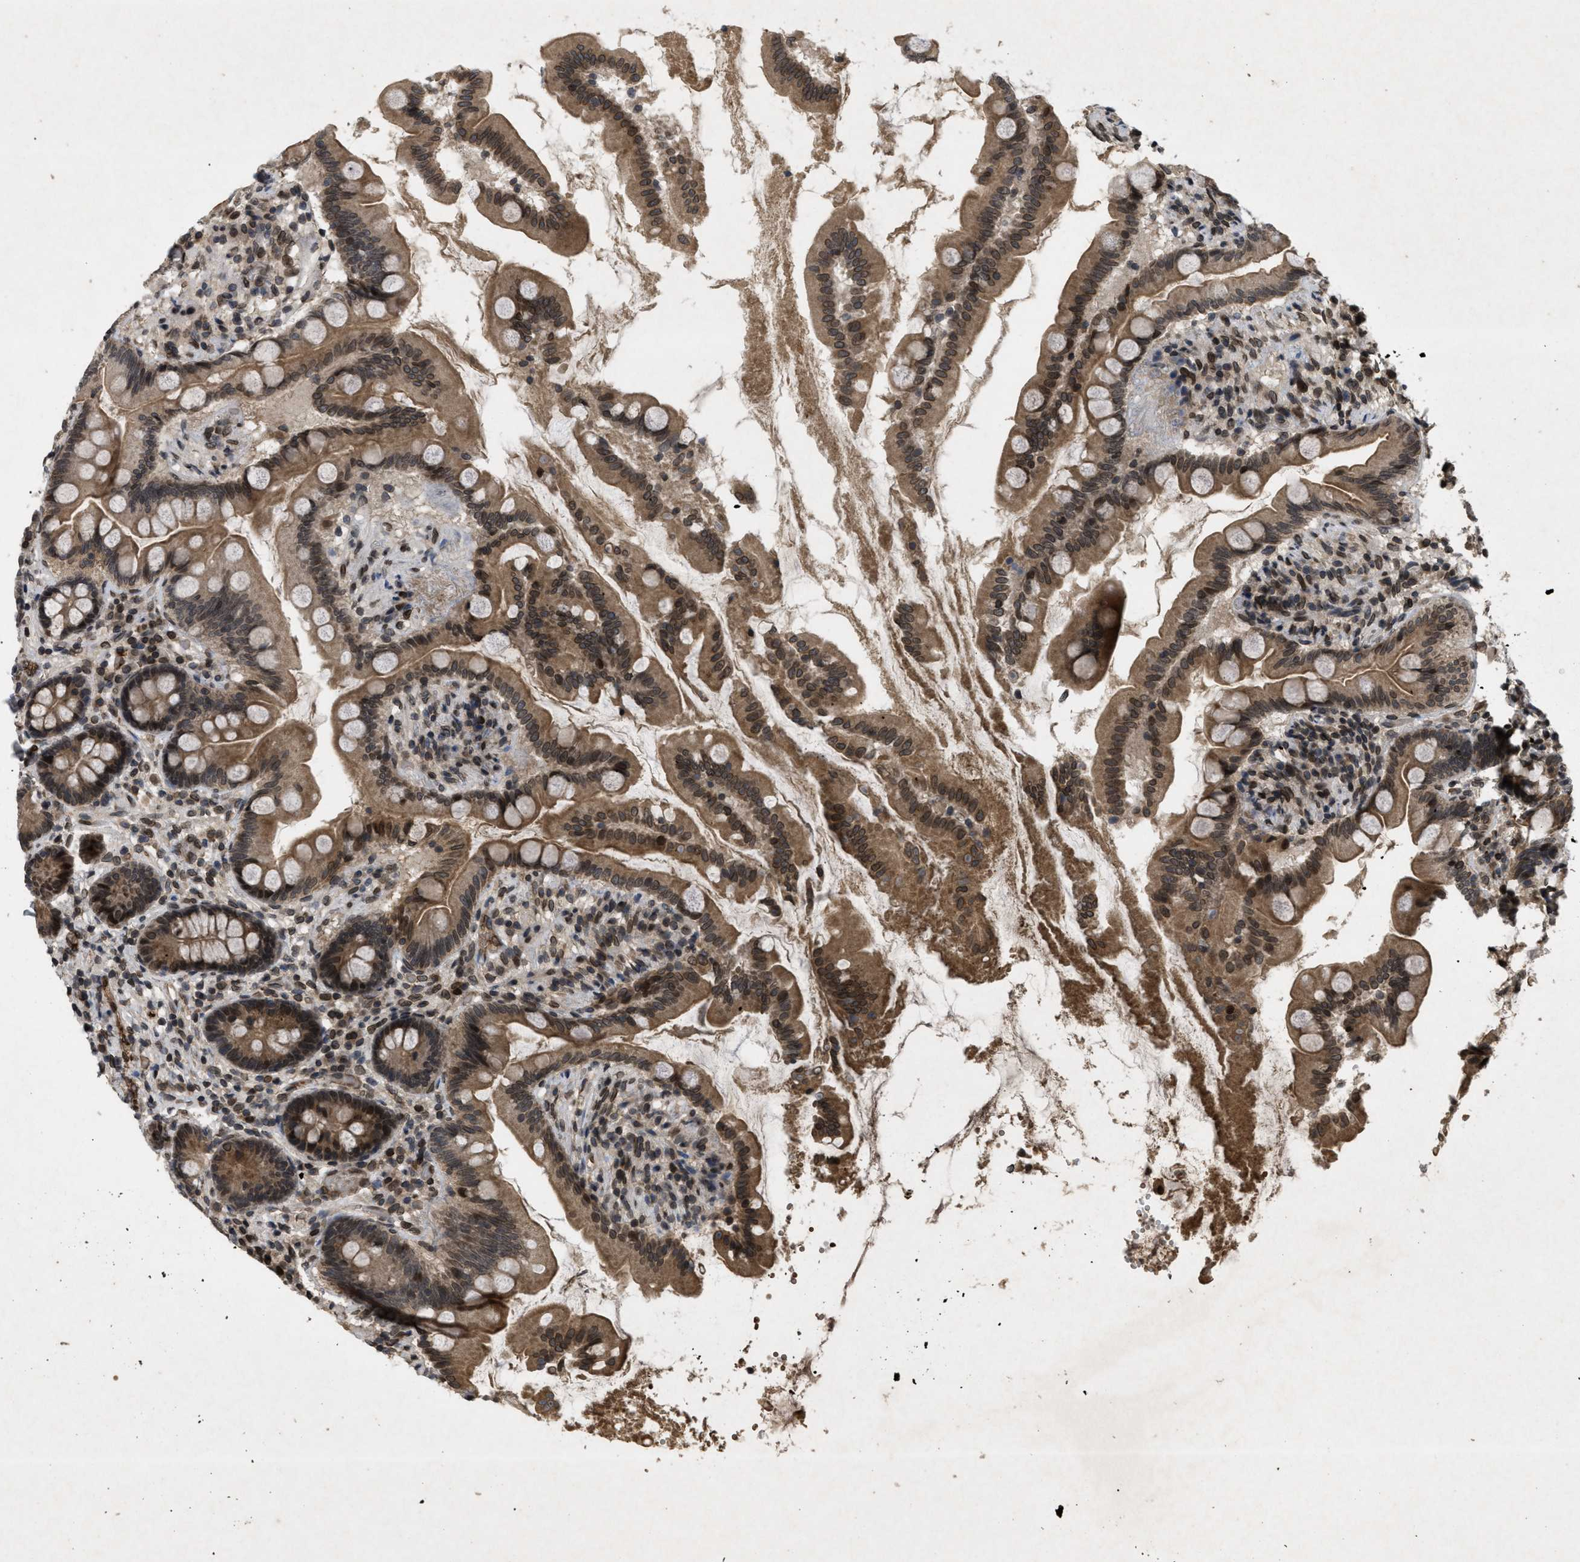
{"staining": {"intensity": "strong", "quantity": ">75%", "location": "cytoplasmic/membranous,nuclear"}, "tissue": "small intestine", "cell_type": "Glandular cells", "image_type": "normal", "snomed": [{"axis": "morphology", "description": "Normal tissue, NOS"}, {"axis": "topography", "description": "Small intestine"}], "caption": "This micrograph shows normal small intestine stained with immunohistochemistry to label a protein in brown. The cytoplasmic/membranous,nuclear of glandular cells show strong positivity for the protein. Nuclei are counter-stained blue.", "gene": "CRY1", "patient": {"sex": "female", "age": 56}}